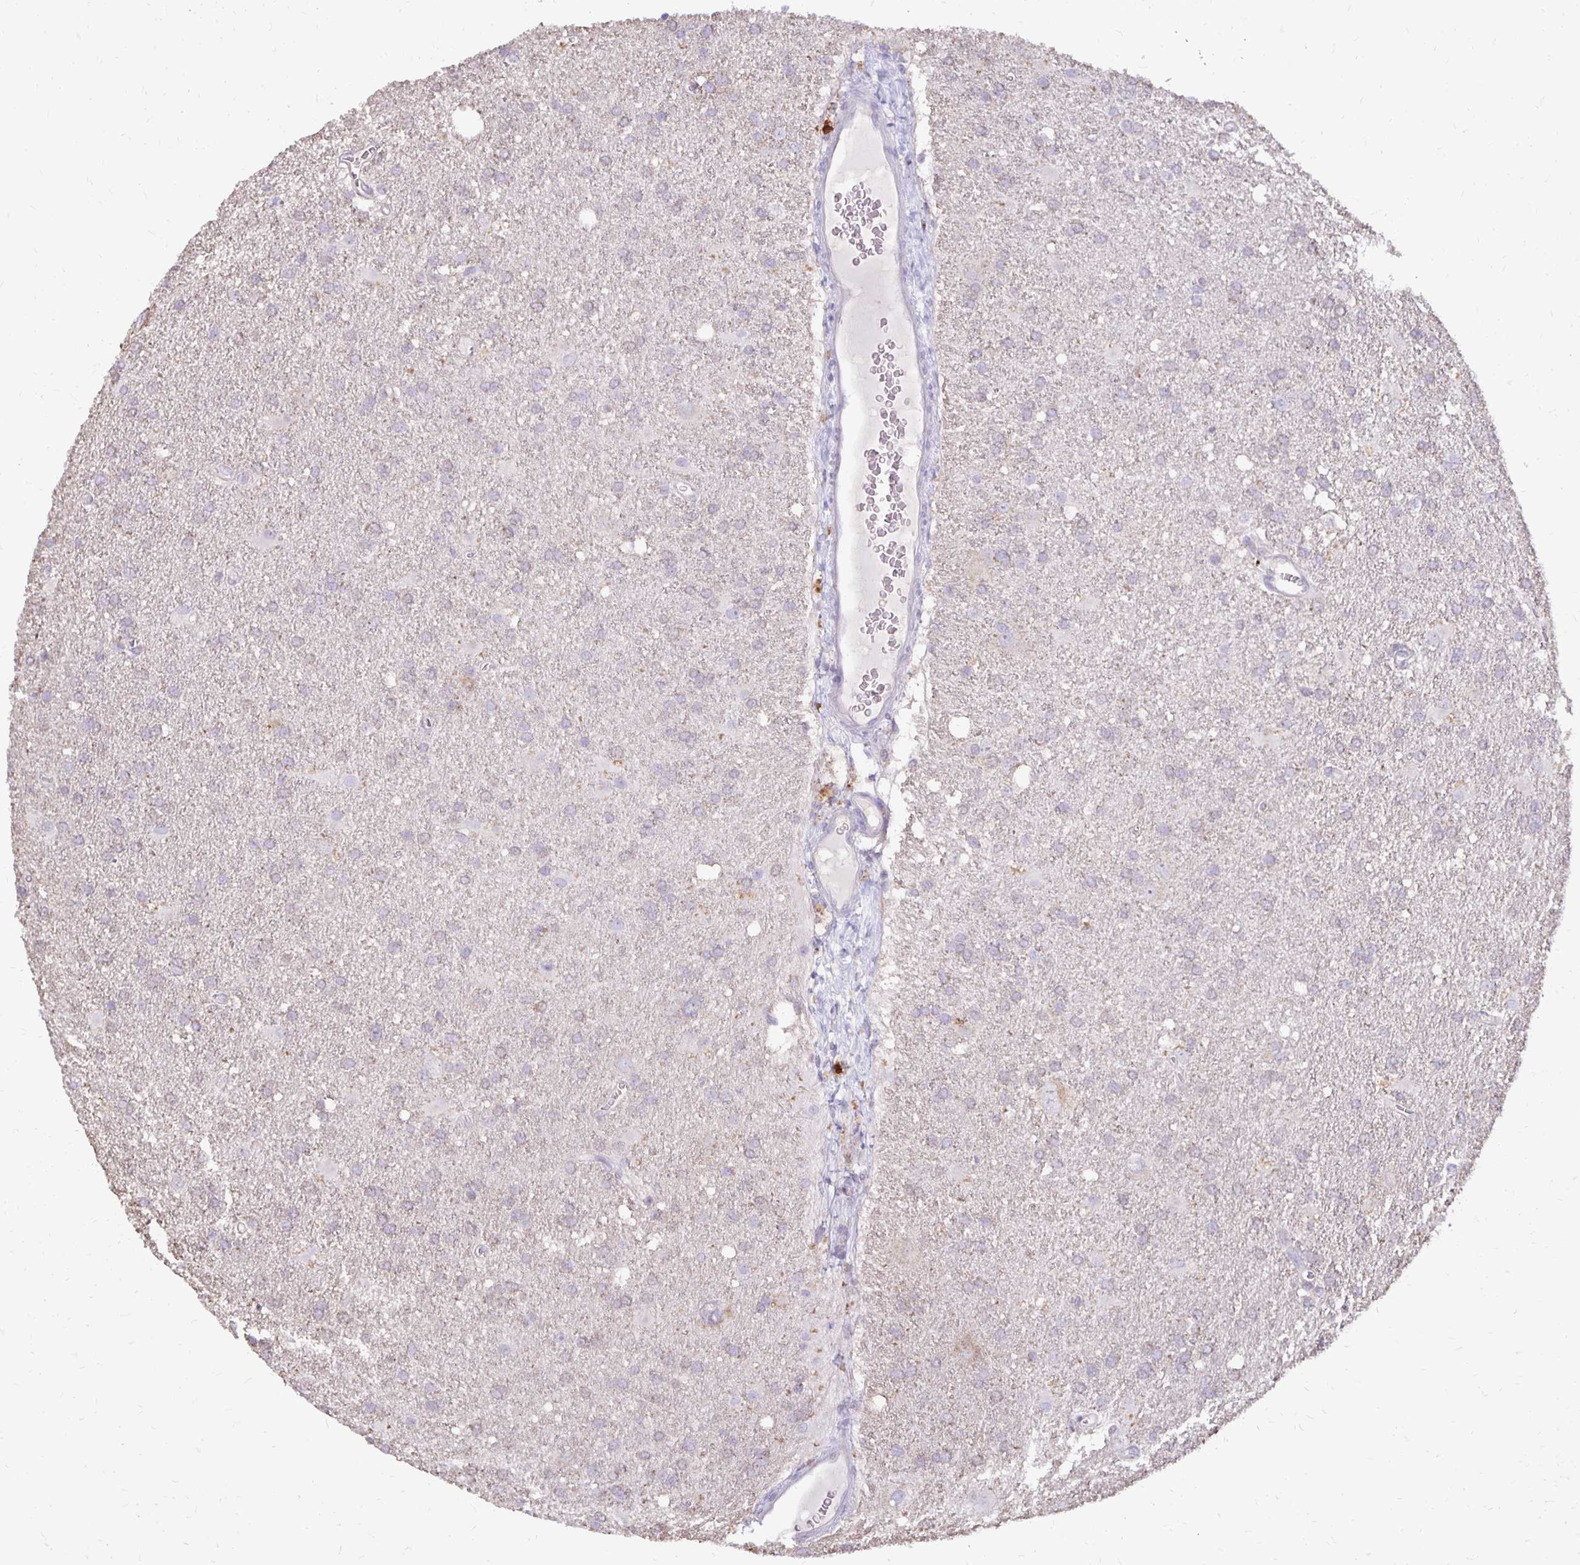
{"staining": {"intensity": "negative", "quantity": "none", "location": "none"}, "tissue": "glioma", "cell_type": "Tumor cells", "image_type": "cancer", "snomed": [{"axis": "morphology", "description": "Glioma, malignant, Low grade"}, {"axis": "topography", "description": "Brain"}], "caption": "DAB (3,3'-diaminobenzidine) immunohistochemical staining of human glioma shows no significant positivity in tumor cells.", "gene": "IER3", "patient": {"sex": "male", "age": 66}}